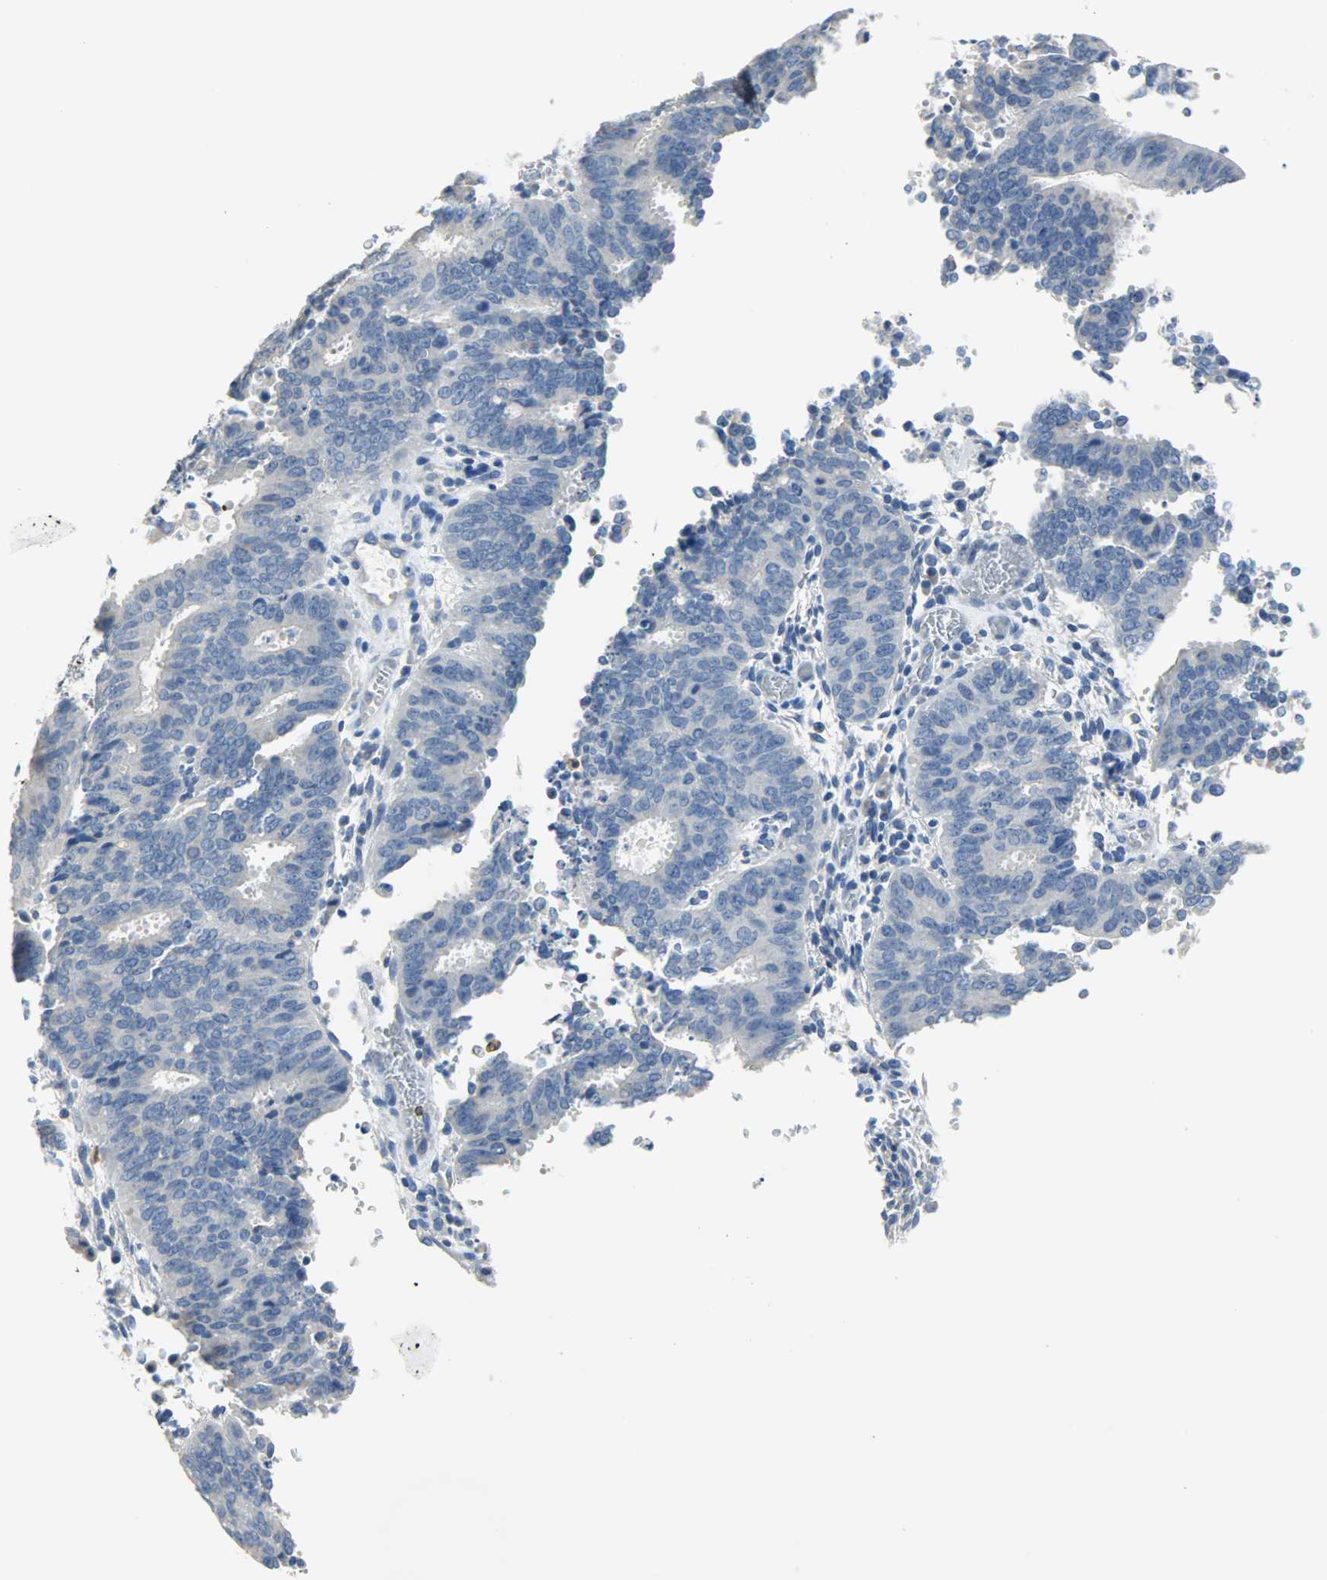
{"staining": {"intensity": "negative", "quantity": "none", "location": "none"}, "tissue": "cervical cancer", "cell_type": "Tumor cells", "image_type": "cancer", "snomed": [{"axis": "morphology", "description": "Adenocarcinoma, NOS"}, {"axis": "topography", "description": "Cervix"}], "caption": "The immunohistochemistry (IHC) histopathology image has no significant positivity in tumor cells of cervical cancer tissue.", "gene": "CEBPE", "patient": {"sex": "female", "age": 44}}